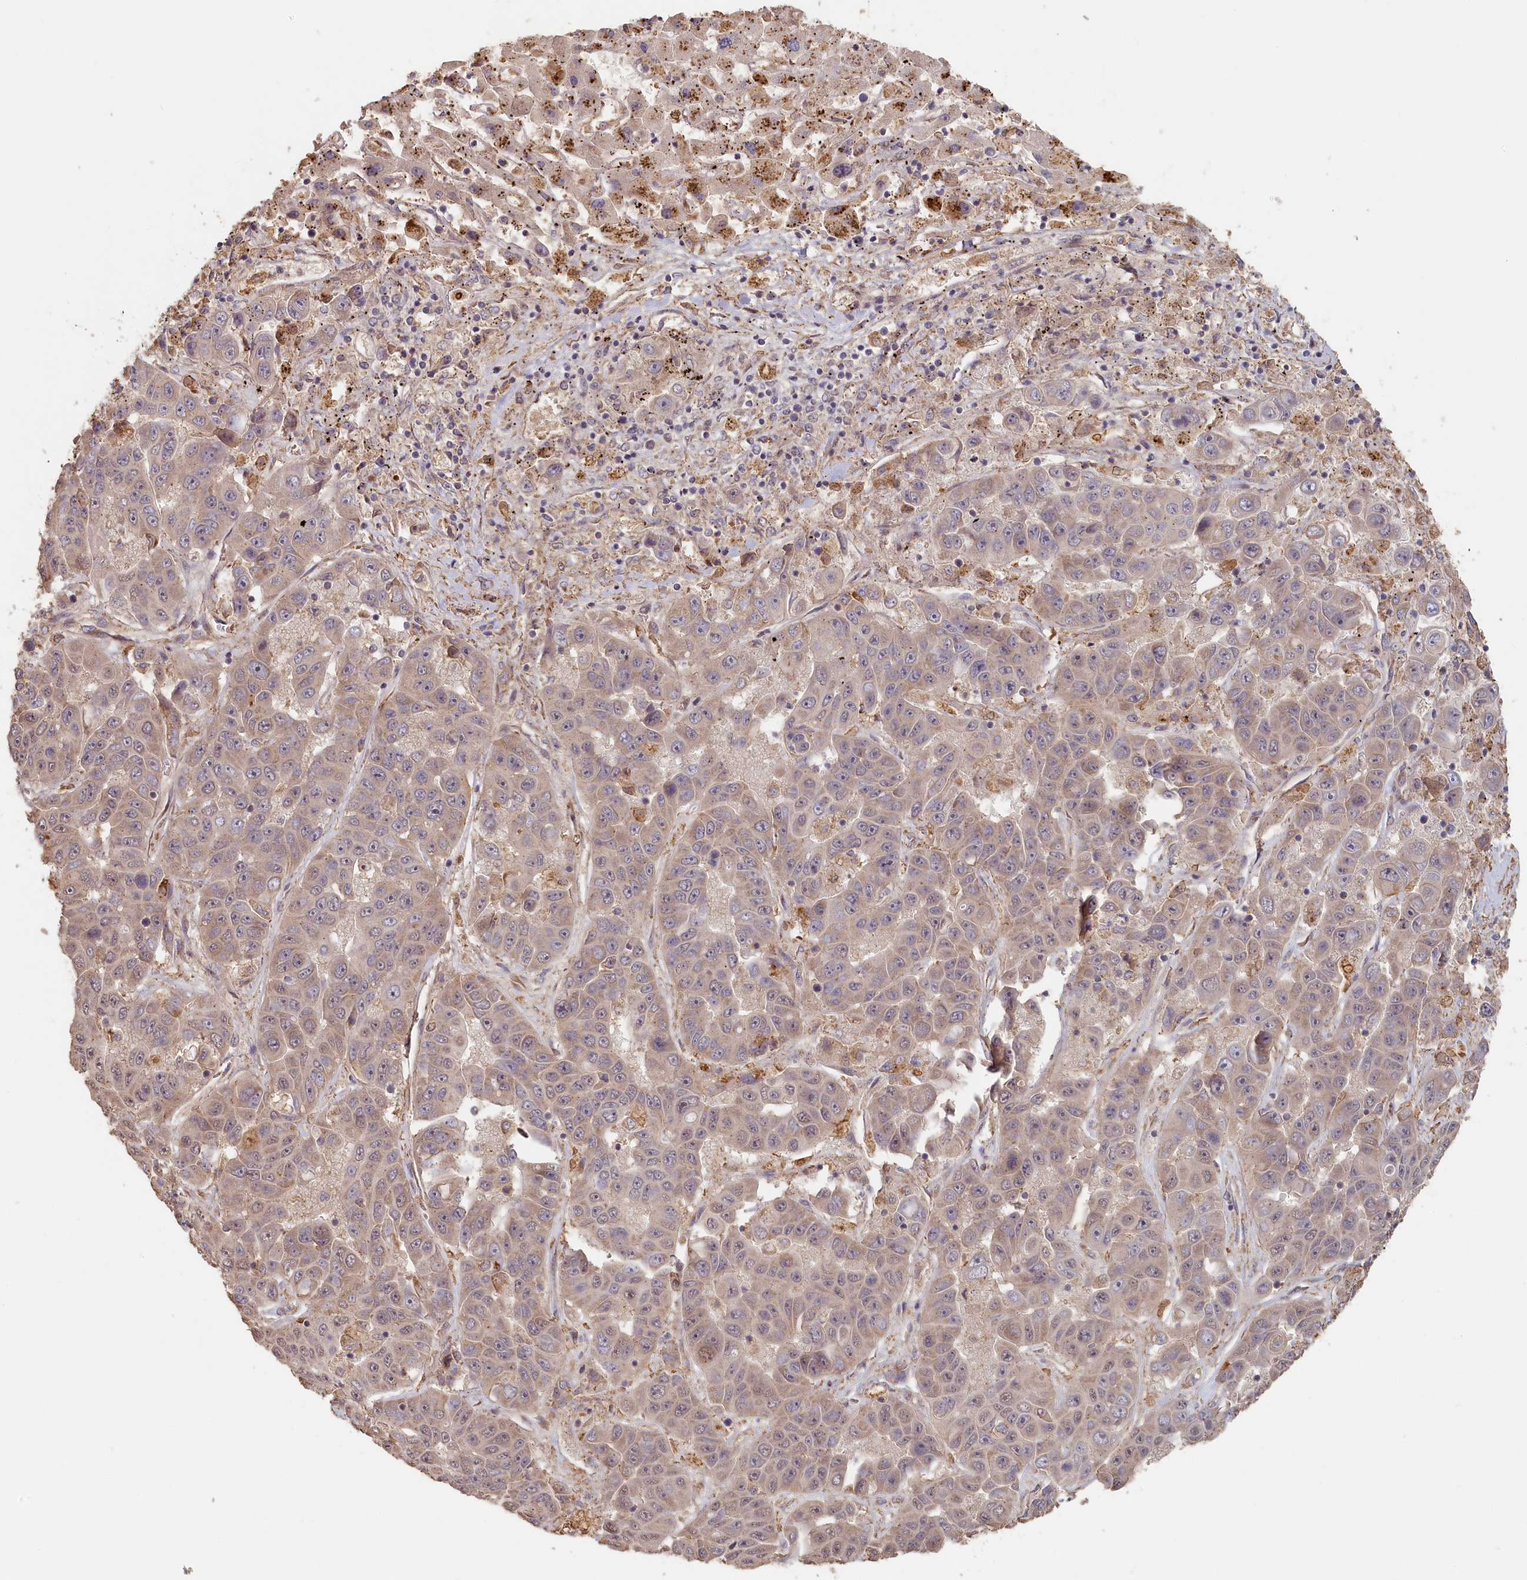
{"staining": {"intensity": "weak", "quantity": "<25%", "location": "cytoplasmic/membranous"}, "tissue": "liver cancer", "cell_type": "Tumor cells", "image_type": "cancer", "snomed": [{"axis": "morphology", "description": "Cholangiocarcinoma"}, {"axis": "topography", "description": "Liver"}], "caption": "A histopathology image of liver cancer (cholangiocarcinoma) stained for a protein shows no brown staining in tumor cells. Brightfield microscopy of immunohistochemistry (IHC) stained with DAB (3,3'-diaminobenzidine) (brown) and hematoxylin (blue), captured at high magnification.", "gene": "STX16", "patient": {"sex": "female", "age": 52}}